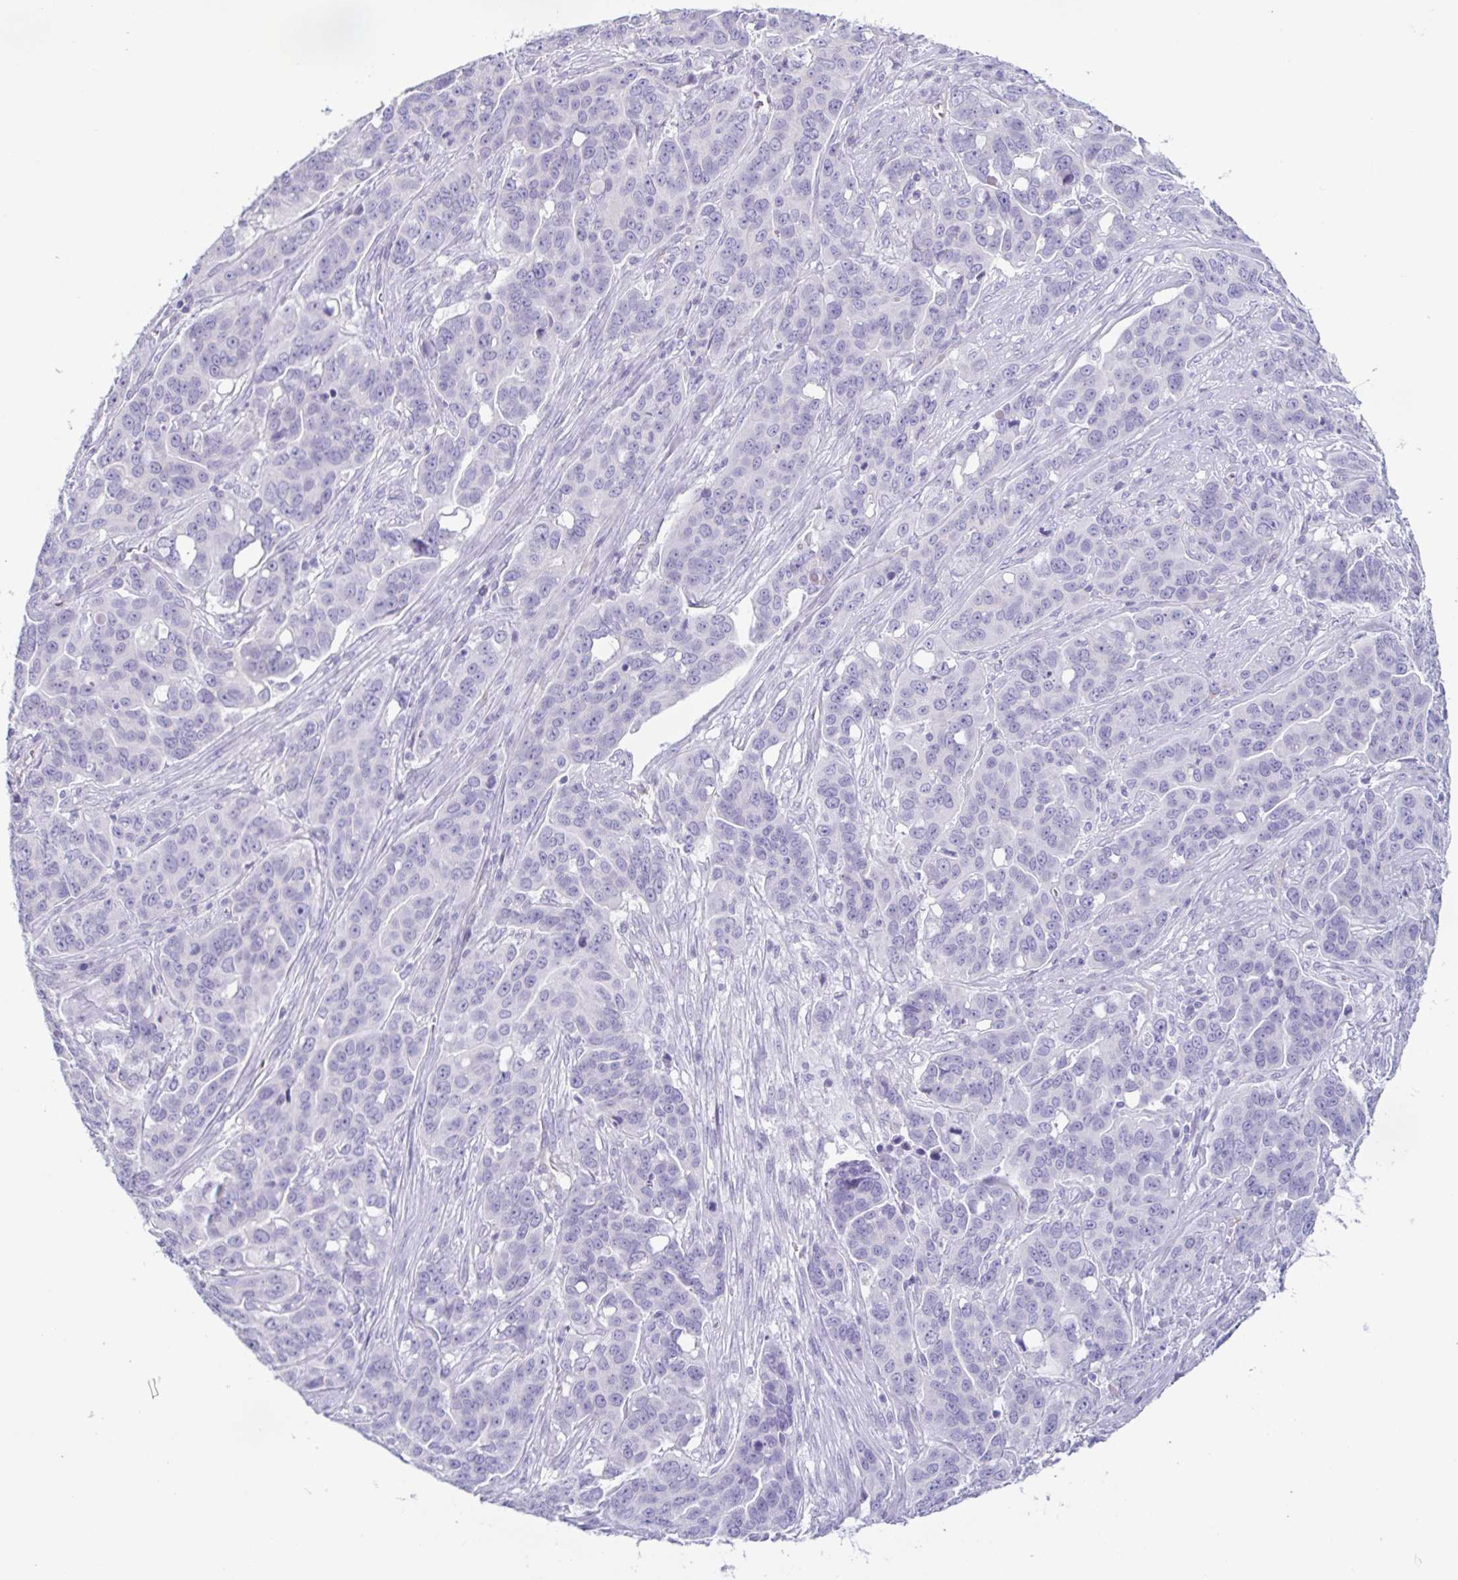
{"staining": {"intensity": "negative", "quantity": "none", "location": "none"}, "tissue": "ovarian cancer", "cell_type": "Tumor cells", "image_type": "cancer", "snomed": [{"axis": "morphology", "description": "Carcinoma, endometroid"}, {"axis": "topography", "description": "Ovary"}], "caption": "An immunohistochemistry (IHC) micrograph of ovarian endometroid carcinoma is shown. There is no staining in tumor cells of ovarian endometroid carcinoma.", "gene": "PRR27", "patient": {"sex": "female", "age": 78}}